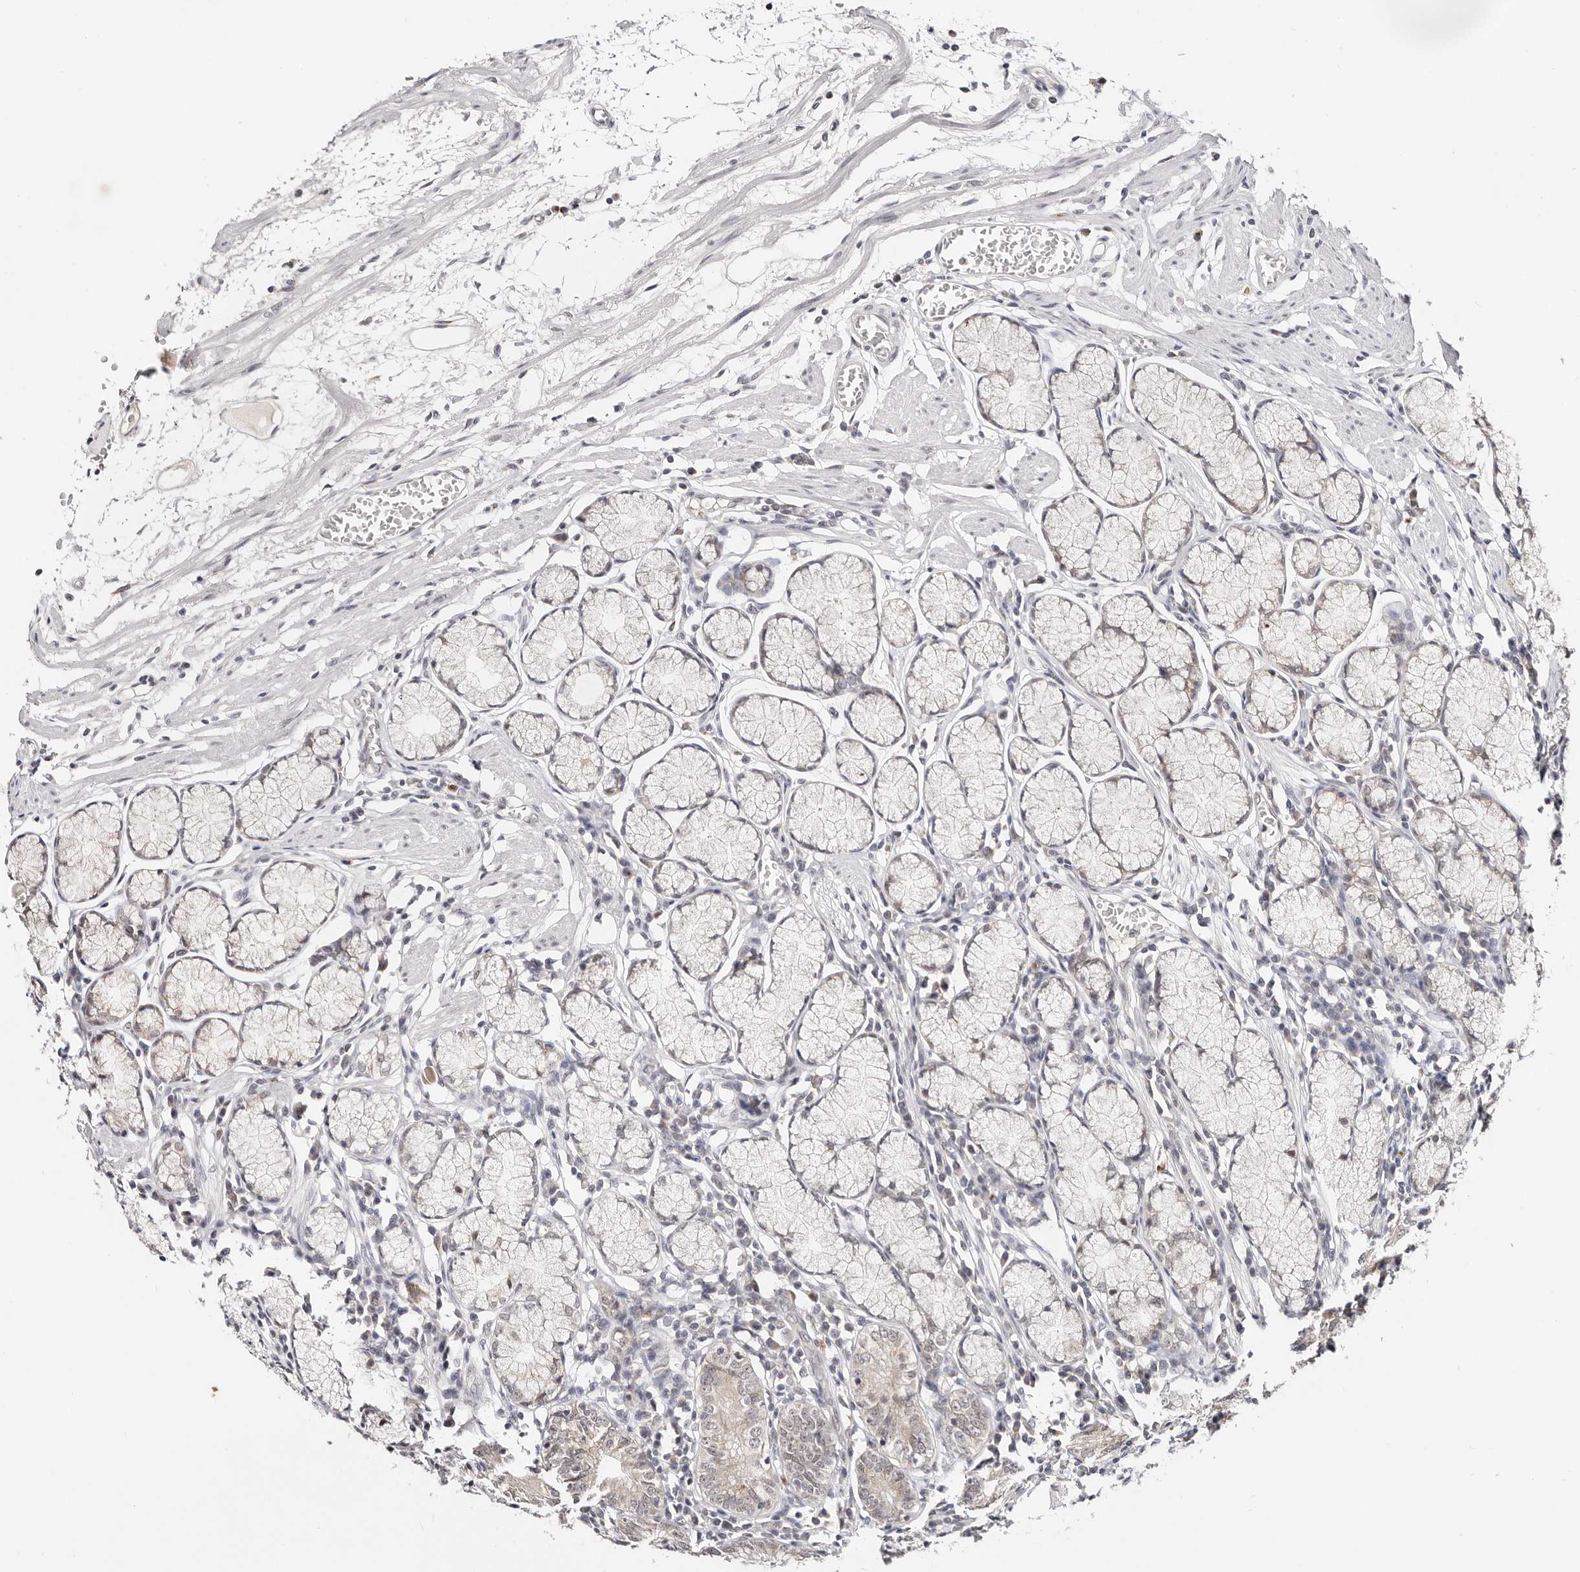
{"staining": {"intensity": "weak", "quantity": "25%-75%", "location": "cytoplasmic/membranous,nuclear"}, "tissue": "stomach", "cell_type": "Glandular cells", "image_type": "normal", "snomed": [{"axis": "morphology", "description": "Normal tissue, NOS"}, {"axis": "topography", "description": "Stomach"}], "caption": "The histopathology image shows a brown stain indicating the presence of a protein in the cytoplasmic/membranous,nuclear of glandular cells in stomach.", "gene": "VIPAS39", "patient": {"sex": "male", "age": 55}}